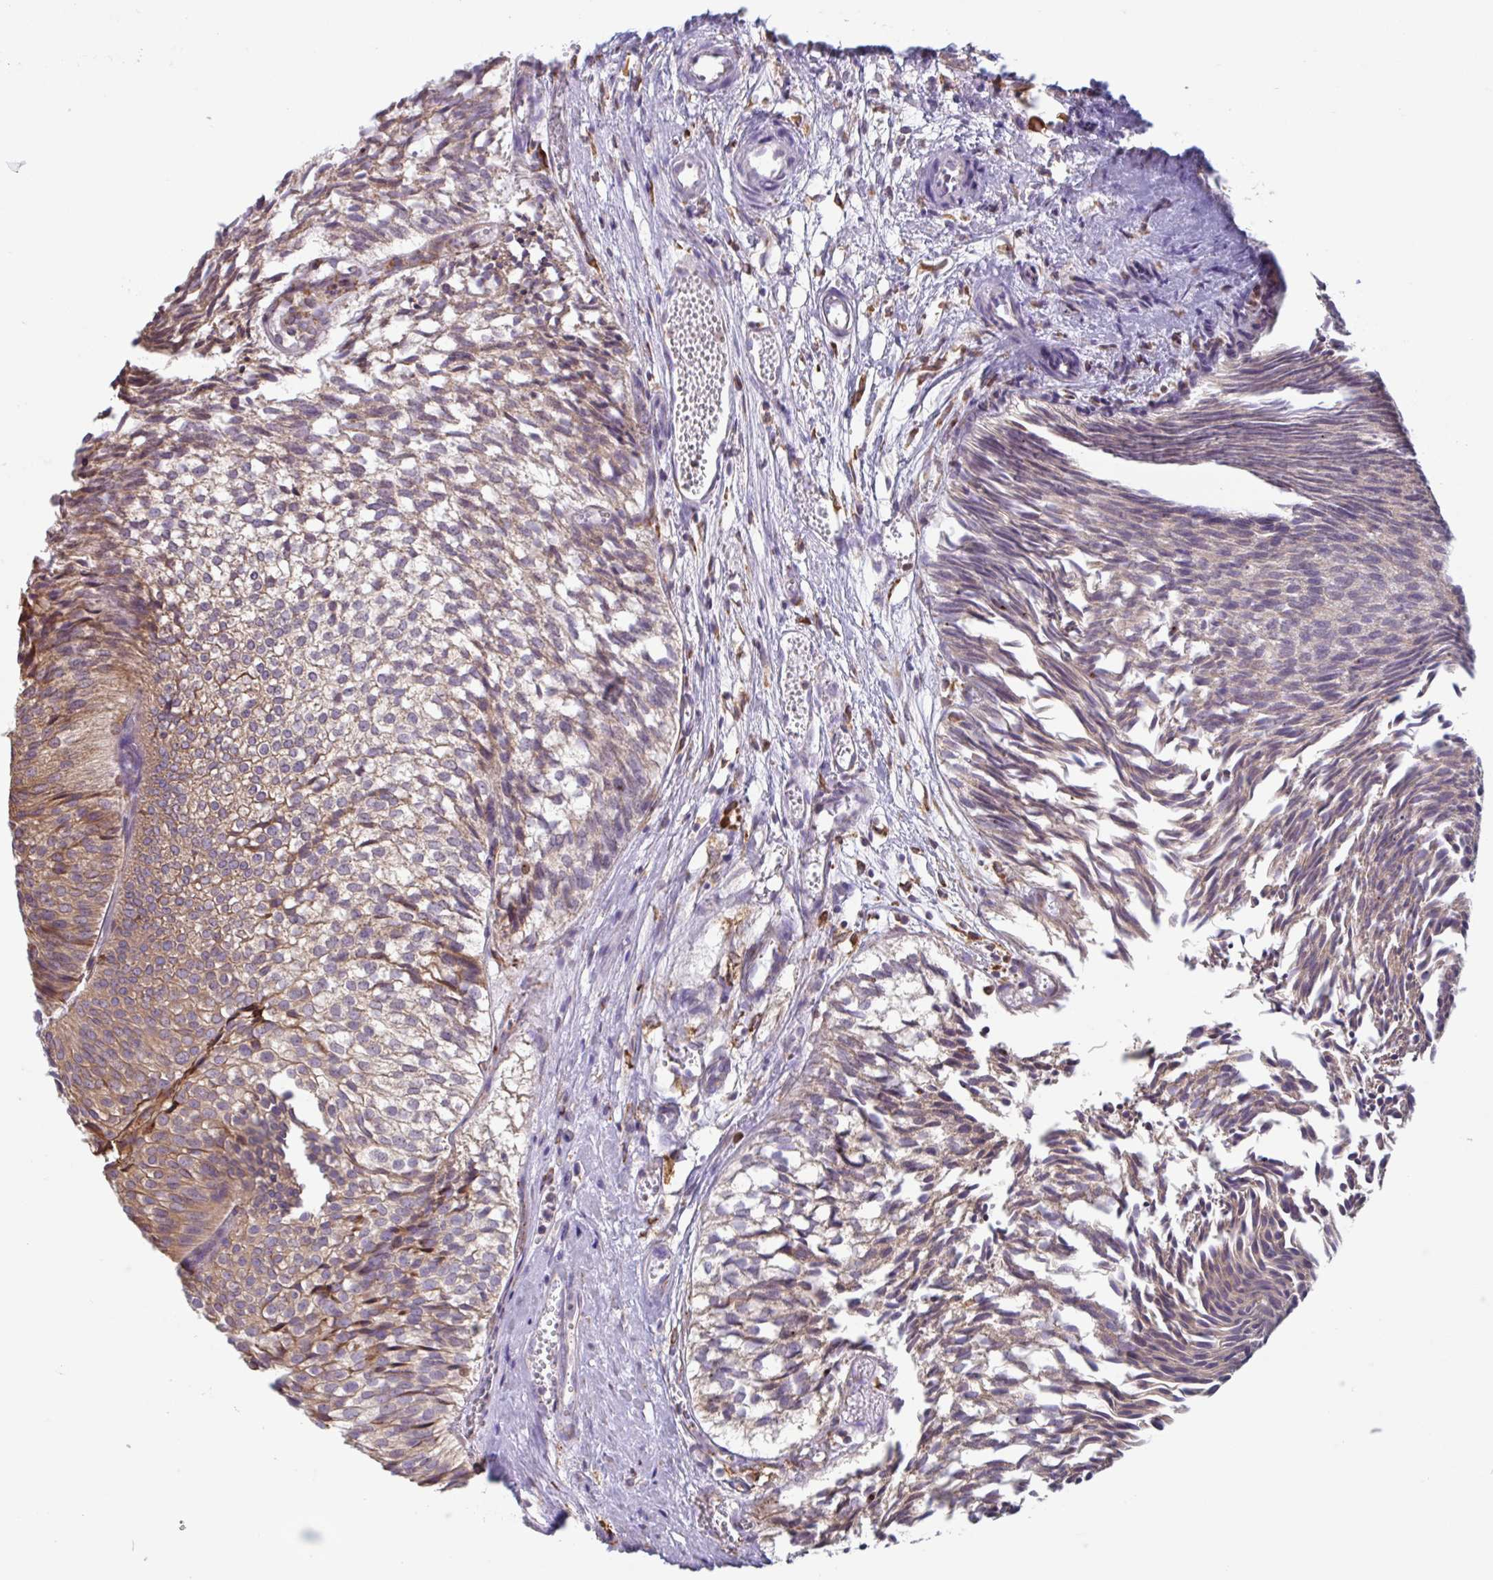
{"staining": {"intensity": "weak", "quantity": "25%-75%", "location": "cytoplasmic/membranous"}, "tissue": "urothelial cancer", "cell_type": "Tumor cells", "image_type": "cancer", "snomed": [{"axis": "morphology", "description": "Urothelial carcinoma, Low grade"}, {"axis": "topography", "description": "Urinary bladder"}], "caption": "The photomicrograph displays a brown stain indicating the presence of a protein in the cytoplasmic/membranous of tumor cells in low-grade urothelial carcinoma.", "gene": "DOK4", "patient": {"sex": "male", "age": 91}}